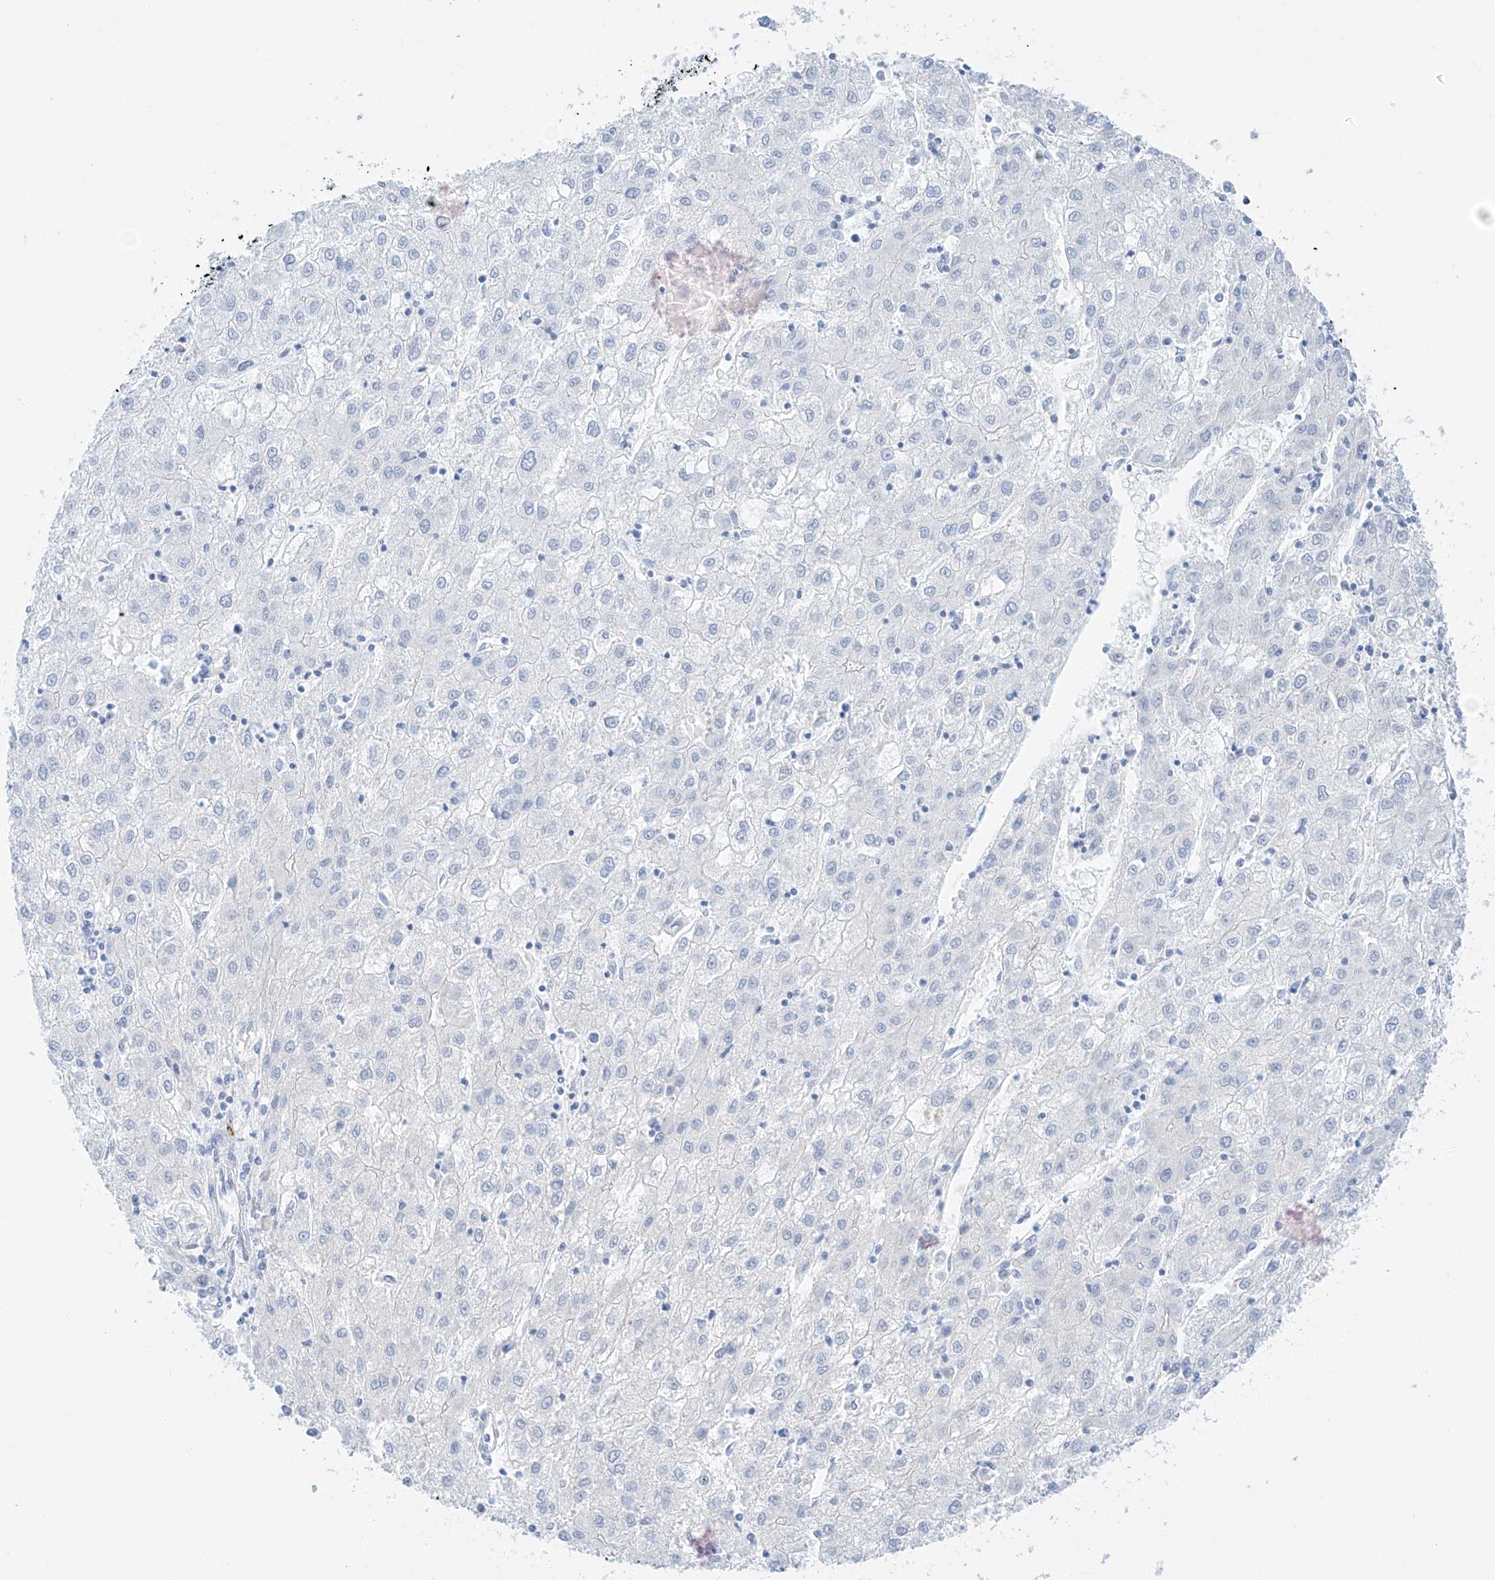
{"staining": {"intensity": "negative", "quantity": "none", "location": "none"}, "tissue": "liver cancer", "cell_type": "Tumor cells", "image_type": "cancer", "snomed": [{"axis": "morphology", "description": "Carcinoma, Hepatocellular, NOS"}, {"axis": "topography", "description": "Liver"}], "caption": "The photomicrograph displays no significant staining in tumor cells of liver cancer (hepatocellular carcinoma).", "gene": "MINDY4", "patient": {"sex": "male", "age": 72}}